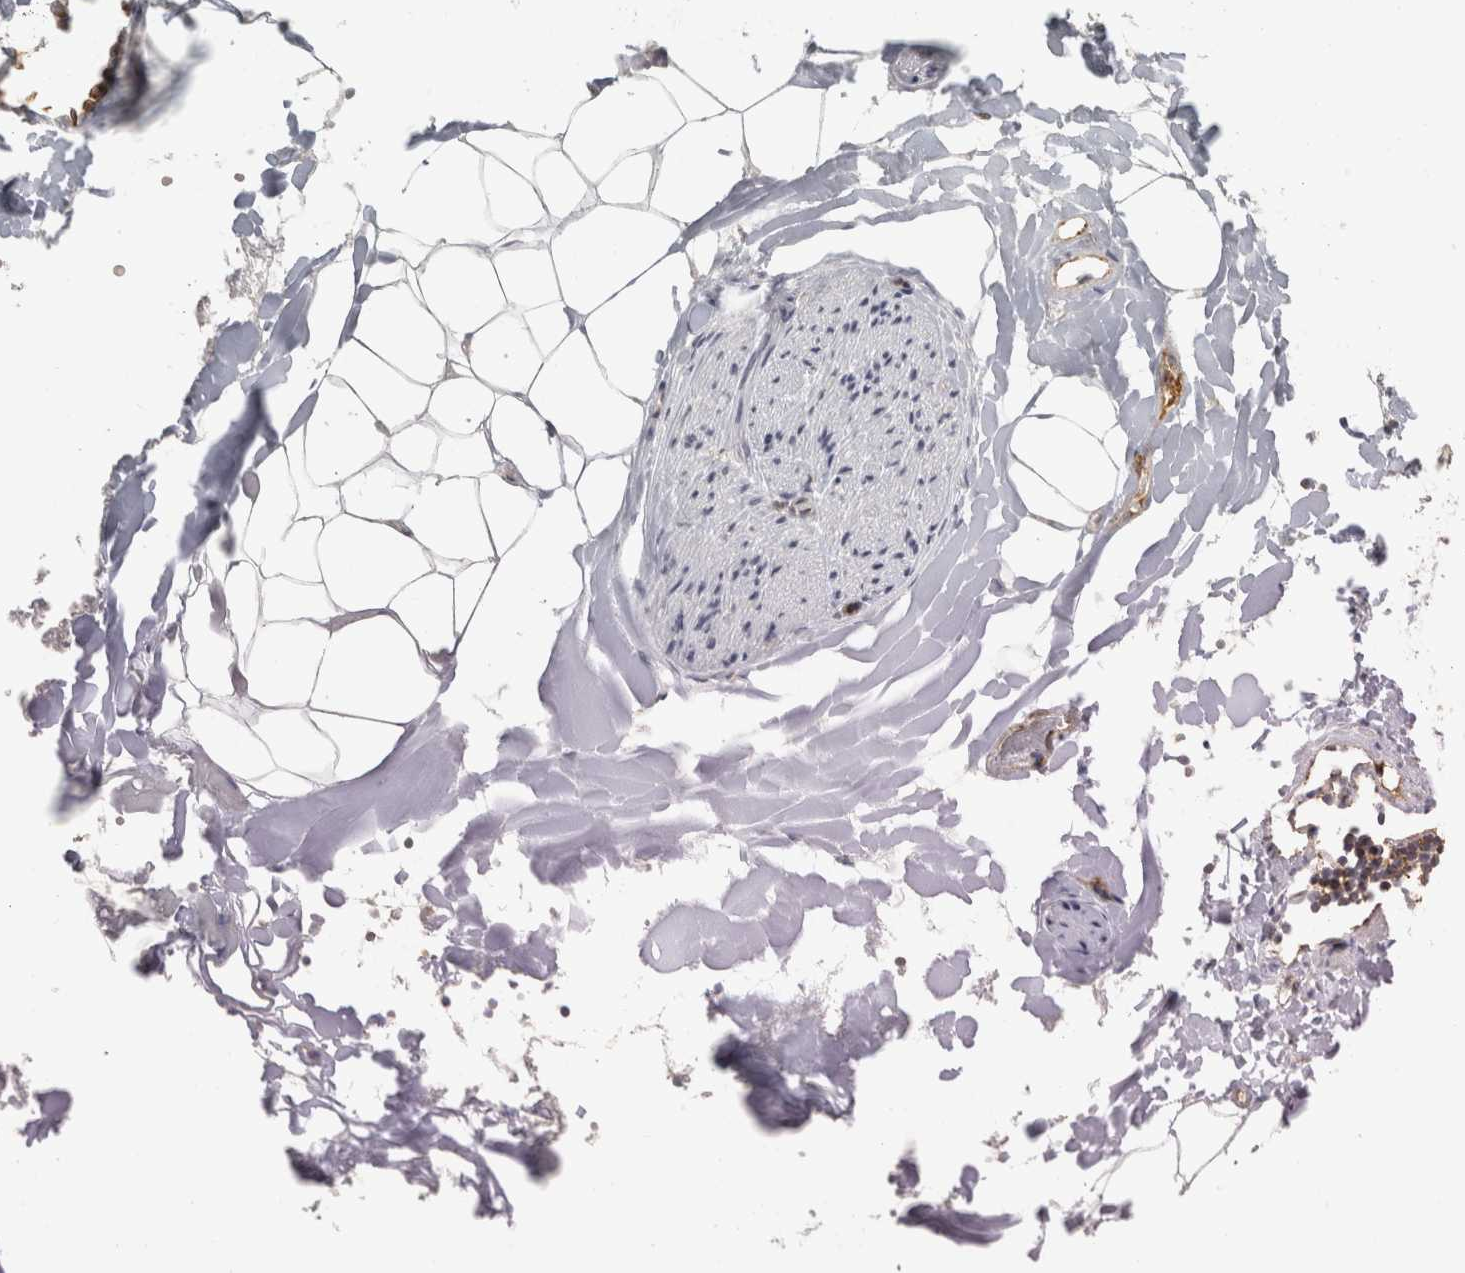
{"staining": {"intensity": "negative", "quantity": "none", "location": "none"}, "tissue": "adipose tissue", "cell_type": "Adipocytes", "image_type": "normal", "snomed": [{"axis": "morphology", "description": "Normal tissue, NOS"}, {"axis": "morphology", "description": "Adenocarcinoma, NOS"}, {"axis": "topography", "description": "Smooth muscle"}, {"axis": "topography", "description": "Colon"}], "caption": "Immunohistochemistry of benign human adipose tissue reveals no expression in adipocytes.", "gene": "HLA", "patient": {"sex": "male", "age": 14}}